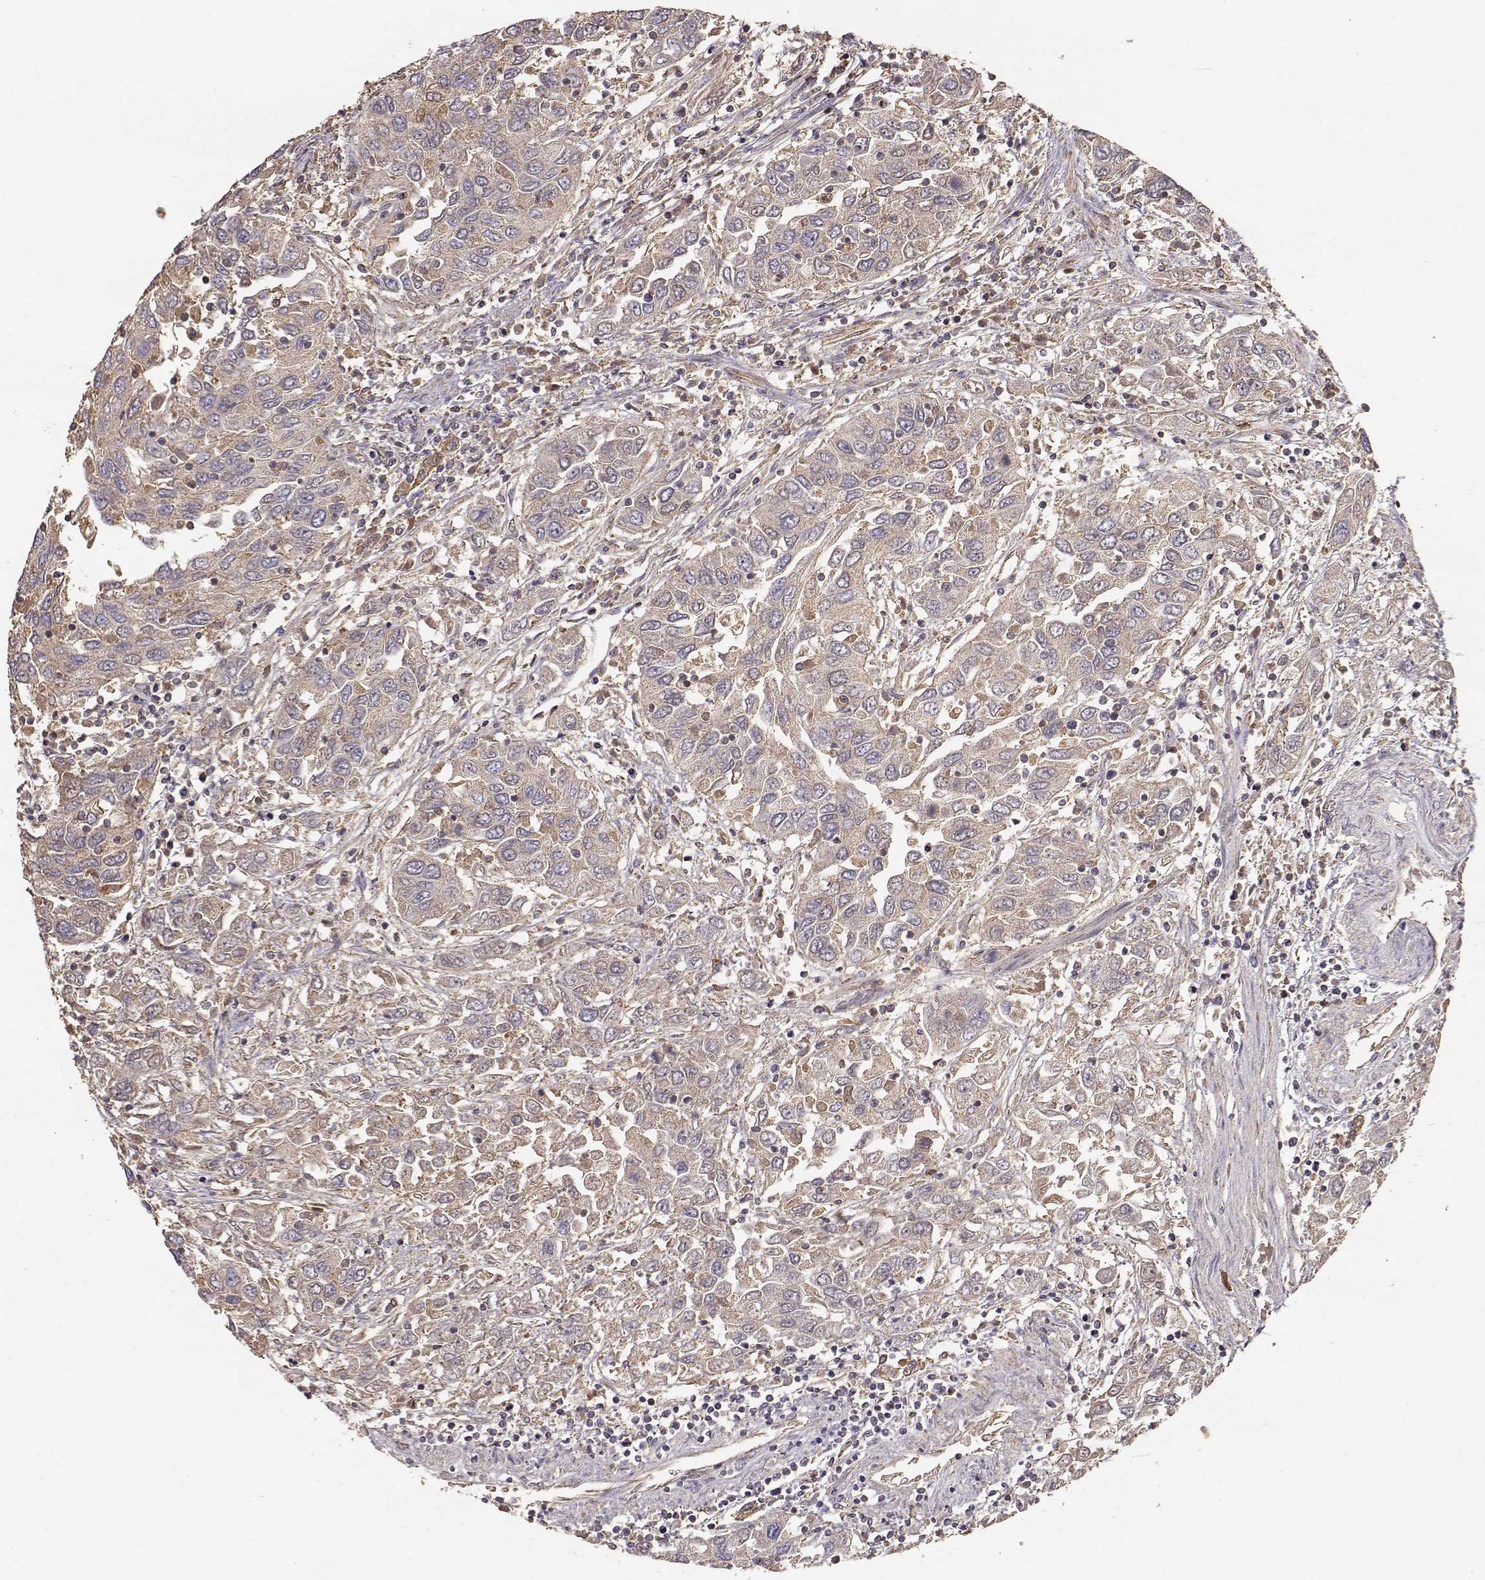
{"staining": {"intensity": "weak", "quantity": ">75%", "location": "cytoplasmic/membranous"}, "tissue": "urothelial cancer", "cell_type": "Tumor cells", "image_type": "cancer", "snomed": [{"axis": "morphology", "description": "Urothelial carcinoma, High grade"}, {"axis": "topography", "description": "Urinary bladder"}], "caption": "High-power microscopy captured an immunohistochemistry (IHC) micrograph of urothelial carcinoma (high-grade), revealing weak cytoplasmic/membranous positivity in approximately >75% of tumor cells. (IHC, brightfield microscopy, high magnification).", "gene": "TARS3", "patient": {"sex": "male", "age": 76}}